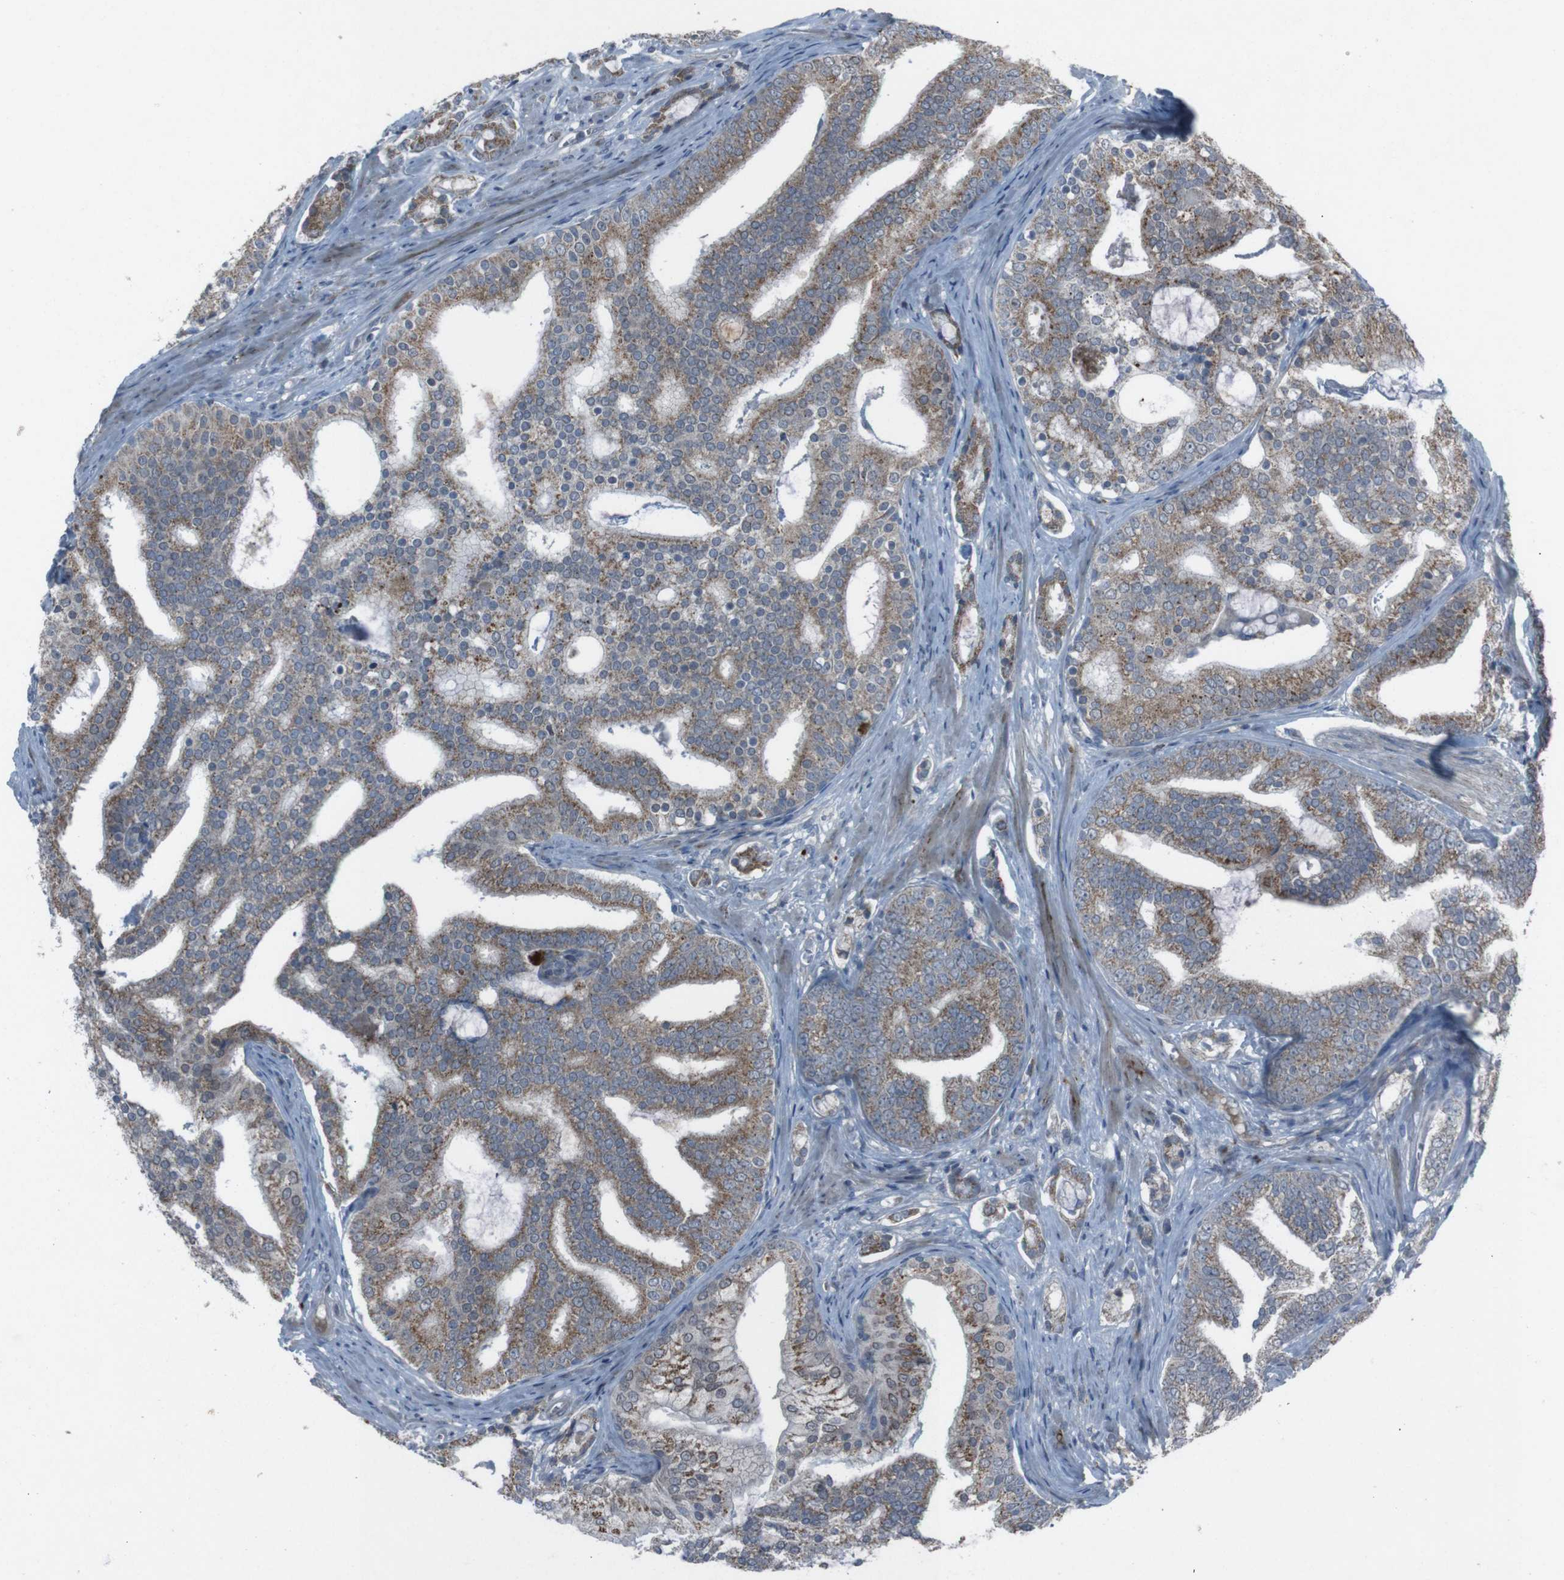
{"staining": {"intensity": "moderate", "quantity": ">75%", "location": "cytoplasmic/membranous"}, "tissue": "prostate cancer", "cell_type": "Tumor cells", "image_type": "cancer", "snomed": [{"axis": "morphology", "description": "Adenocarcinoma, Low grade"}, {"axis": "topography", "description": "Prostate"}], "caption": "Protein expression analysis of human prostate cancer reveals moderate cytoplasmic/membranous positivity in approximately >75% of tumor cells.", "gene": "EFNA5", "patient": {"sex": "male", "age": 58}}